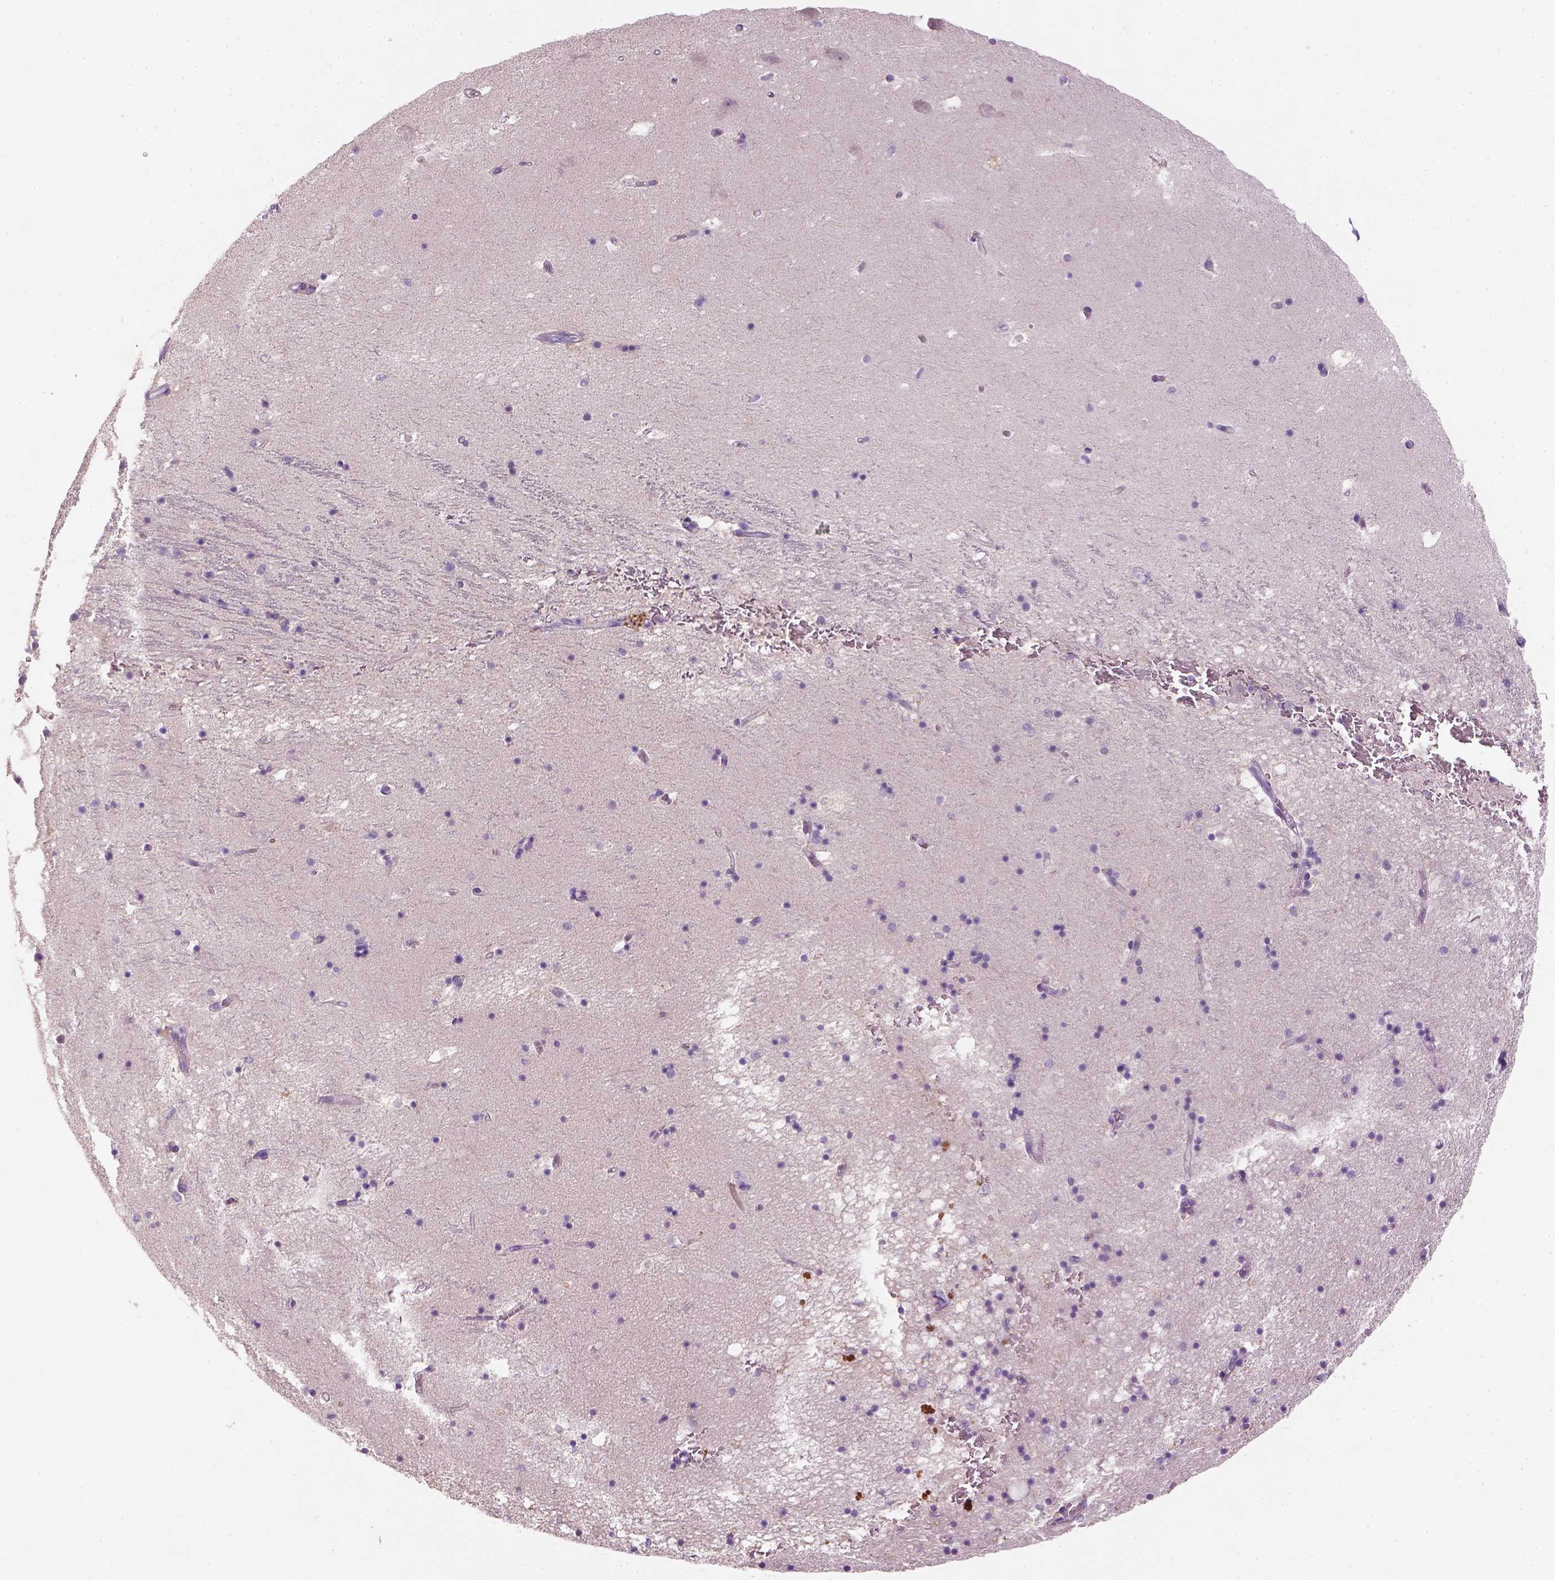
{"staining": {"intensity": "negative", "quantity": "none", "location": "none"}, "tissue": "hippocampus", "cell_type": "Glial cells", "image_type": "normal", "snomed": [{"axis": "morphology", "description": "Normal tissue, NOS"}, {"axis": "topography", "description": "Hippocampus"}], "caption": "Immunohistochemistry micrograph of unremarkable hippocampus stained for a protein (brown), which displays no staining in glial cells.", "gene": "NUDT6", "patient": {"sex": "male", "age": 58}}